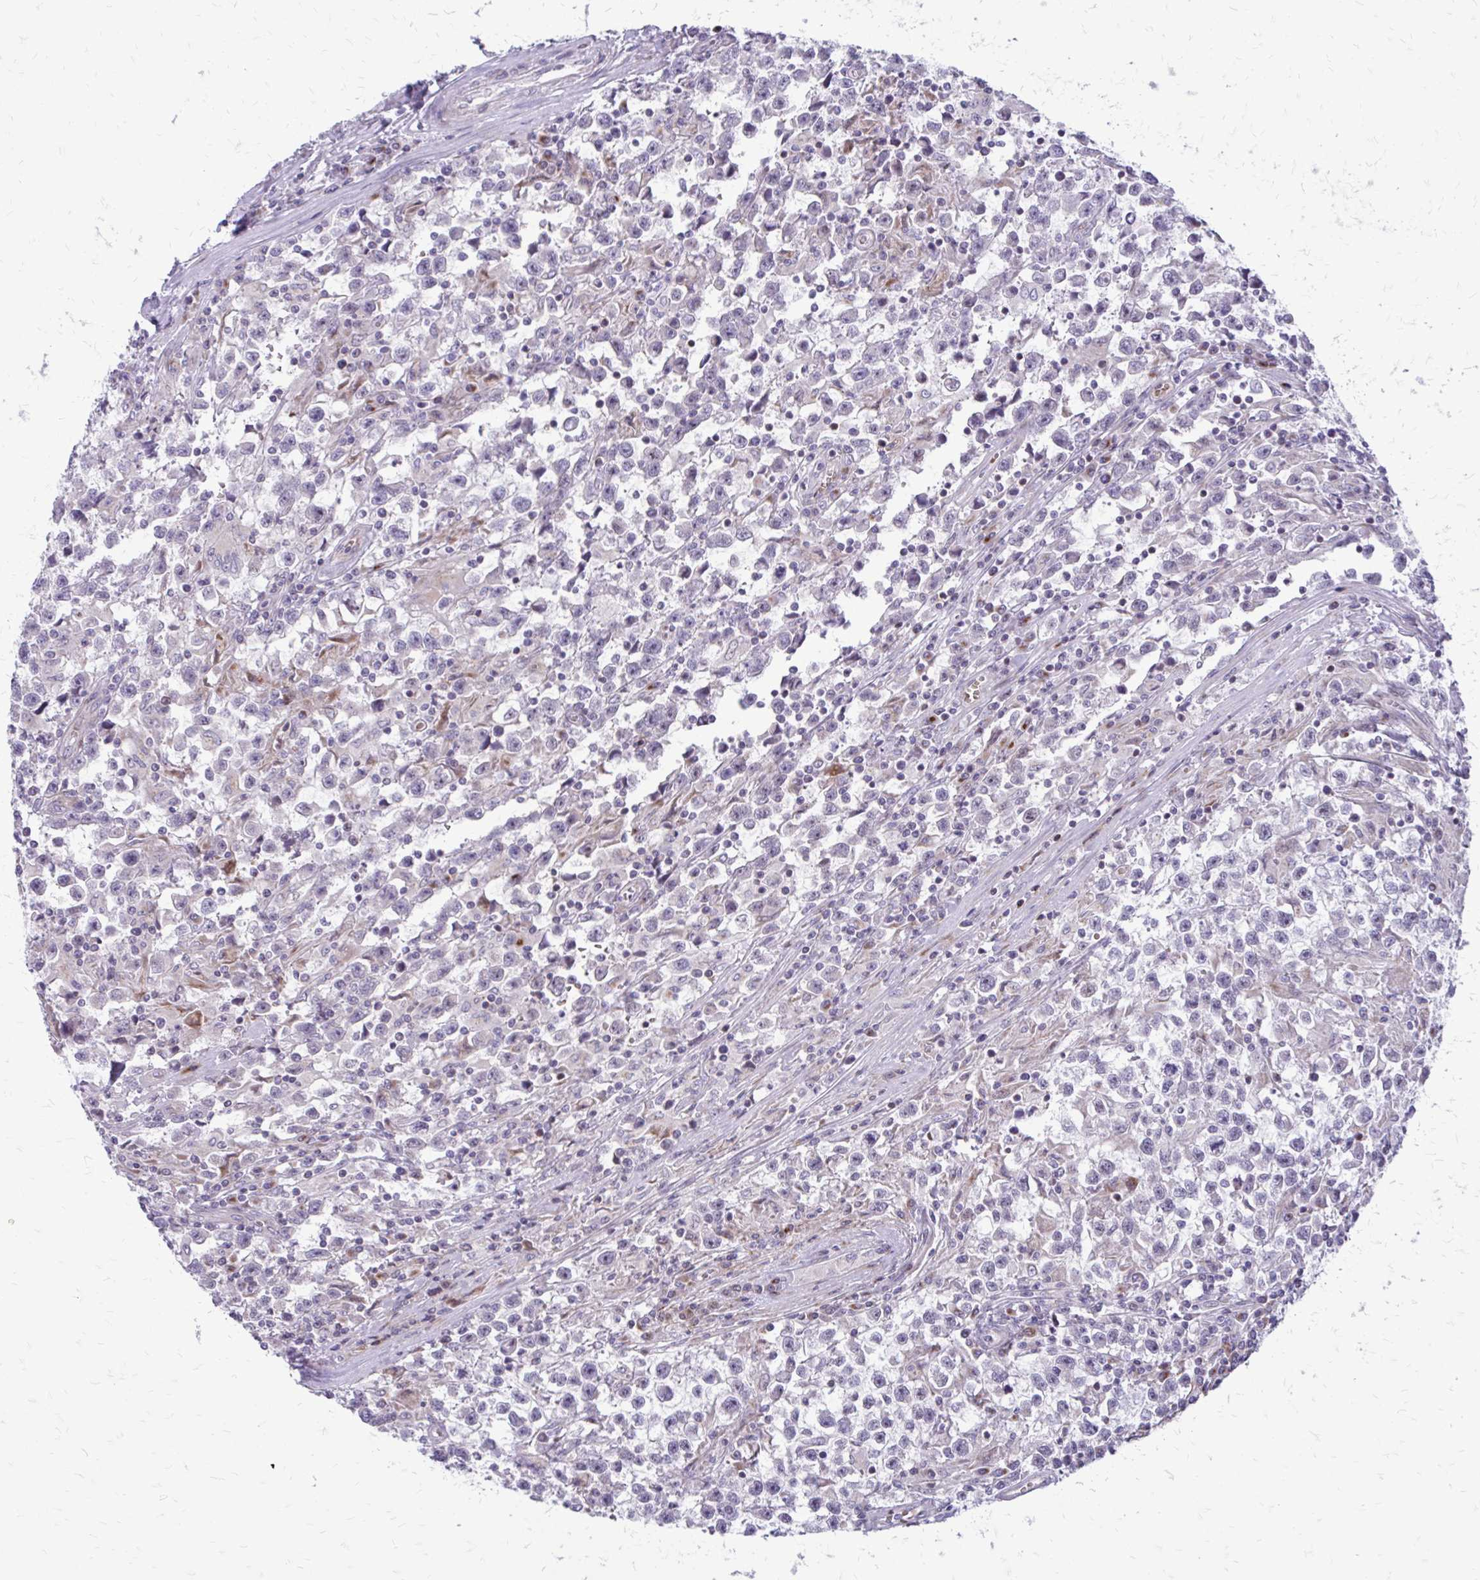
{"staining": {"intensity": "negative", "quantity": "none", "location": "none"}, "tissue": "testis cancer", "cell_type": "Tumor cells", "image_type": "cancer", "snomed": [{"axis": "morphology", "description": "Seminoma, NOS"}, {"axis": "topography", "description": "Testis"}], "caption": "The micrograph shows no significant positivity in tumor cells of testis seminoma.", "gene": "FUNDC2", "patient": {"sex": "male", "age": 31}}